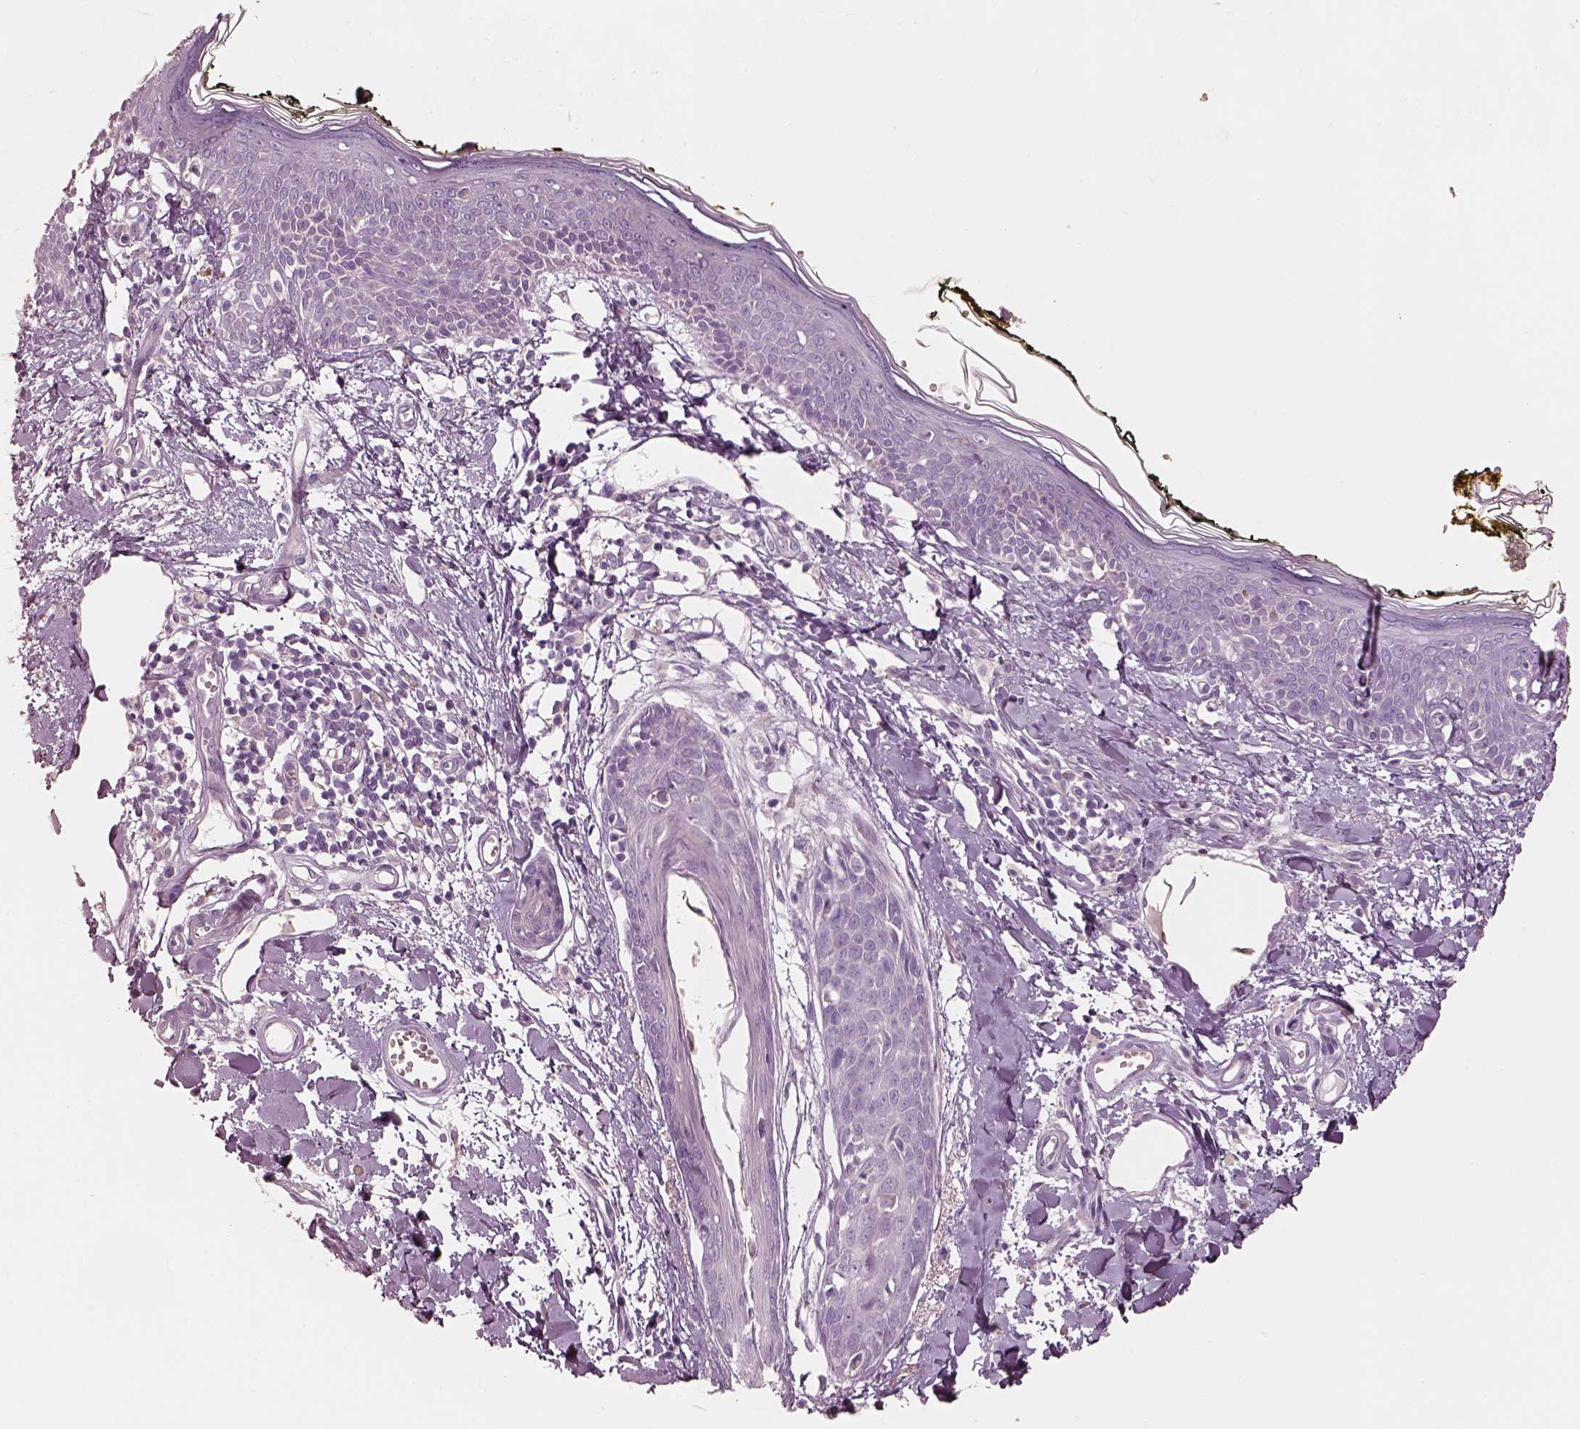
{"staining": {"intensity": "negative", "quantity": "none", "location": "none"}, "tissue": "skin", "cell_type": "Fibroblasts", "image_type": "normal", "snomed": [{"axis": "morphology", "description": "Normal tissue, NOS"}, {"axis": "topography", "description": "Skin"}], "caption": "IHC histopathology image of unremarkable skin stained for a protein (brown), which shows no expression in fibroblasts. Brightfield microscopy of IHC stained with DAB (3,3'-diaminobenzidine) (brown) and hematoxylin (blue), captured at high magnification.", "gene": "PNOC", "patient": {"sex": "male", "age": 76}}